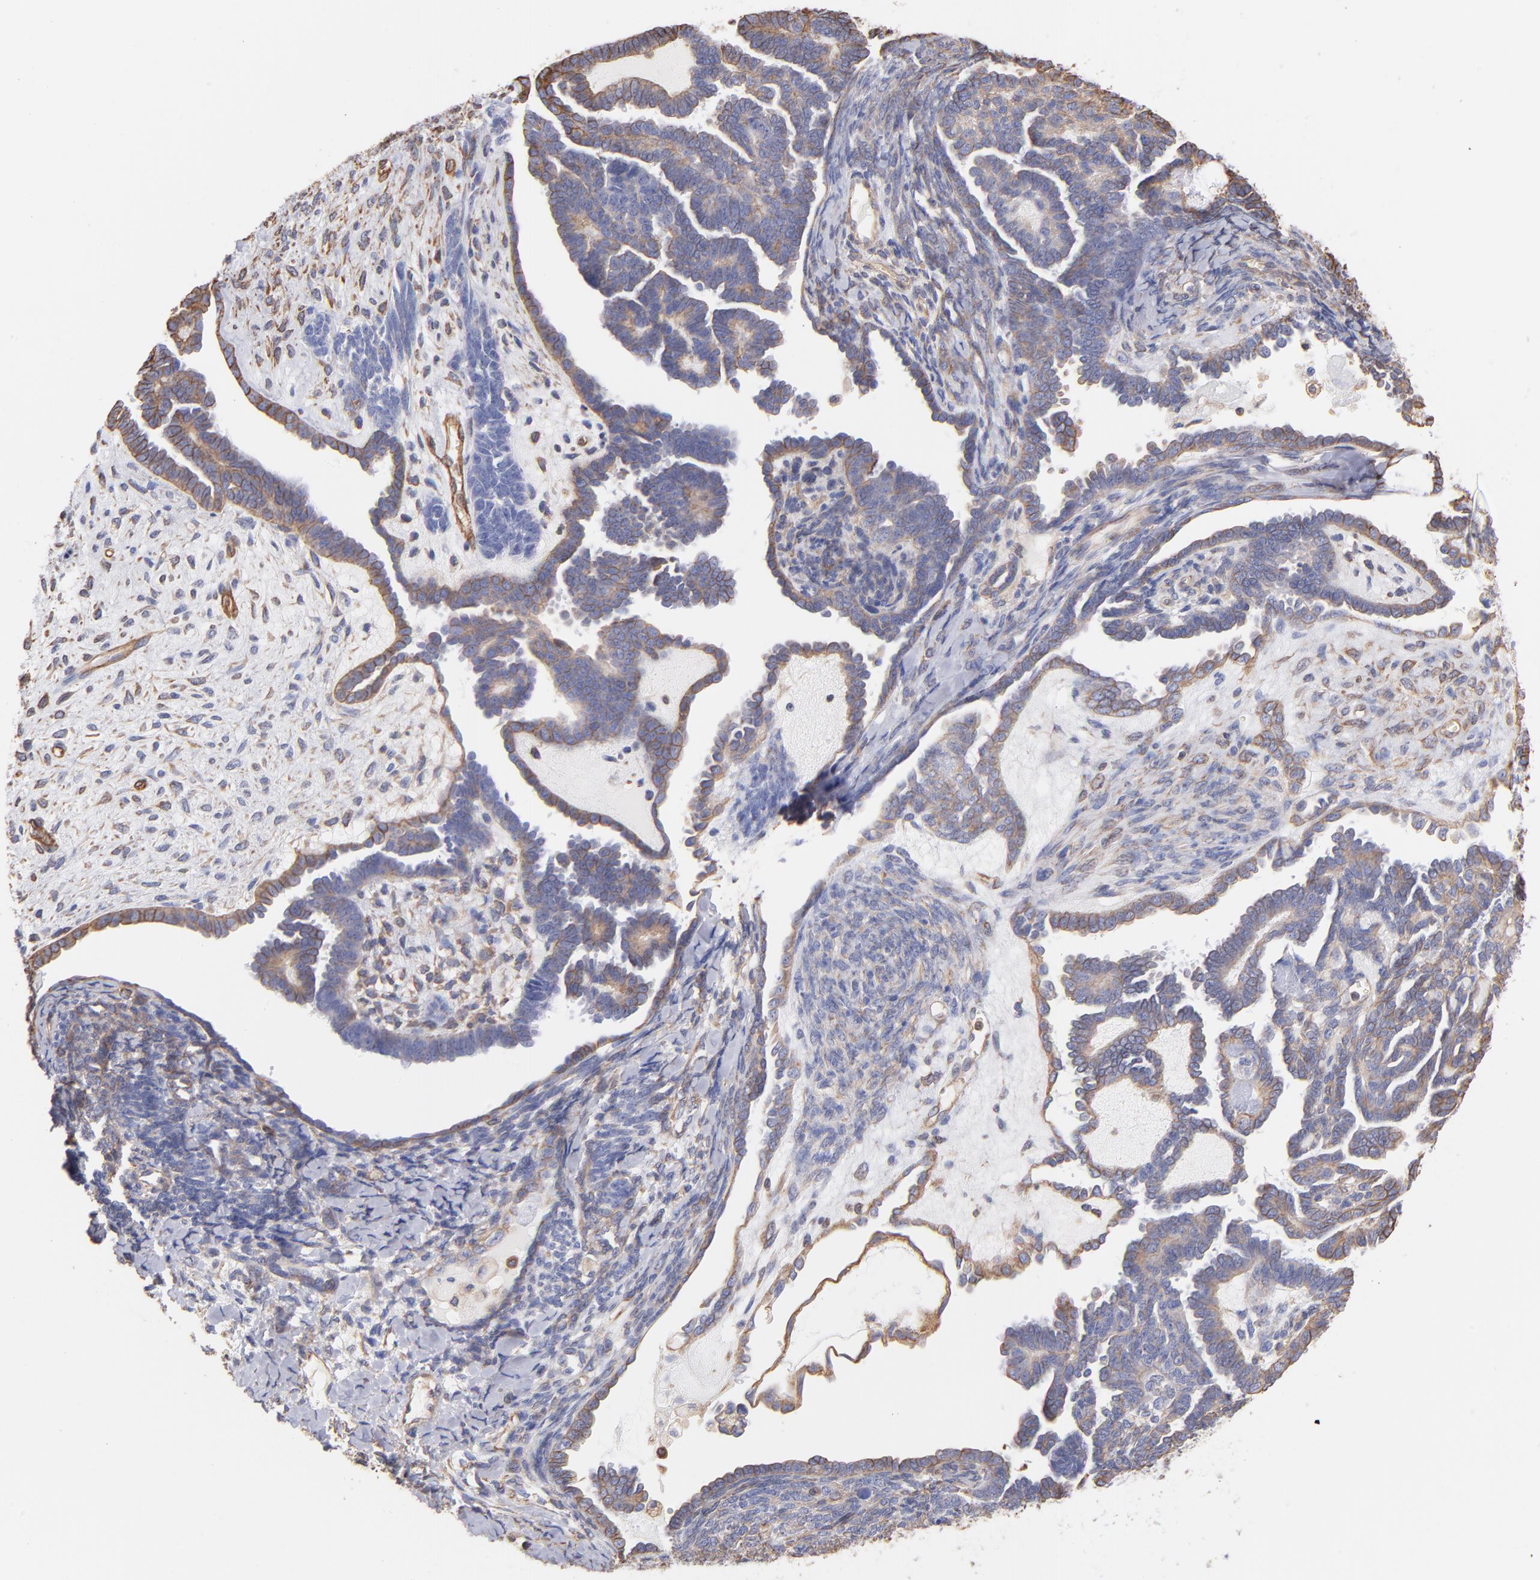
{"staining": {"intensity": "moderate", "quantity": ">75%", "location": "cytoplasmic/membranous"}, "tissue": "endometrial cancer", "cell_type": "Tumor cells", "image_type": "cancer", "snomed": [{"axis": "morphology", "description": "Neoplasm, malignant, NOS"}, {"axis": "topography", "description": "Endometrium"}], "caption": "Human endometrial cancer (malignant neoplasm) stained for a protein (brown) displays moderate cytoplasmic/membranous positive staining in approximately >75% of tumor cells.", "gene": "PLEC", "patient": {"sex": "female", "age": 74}}